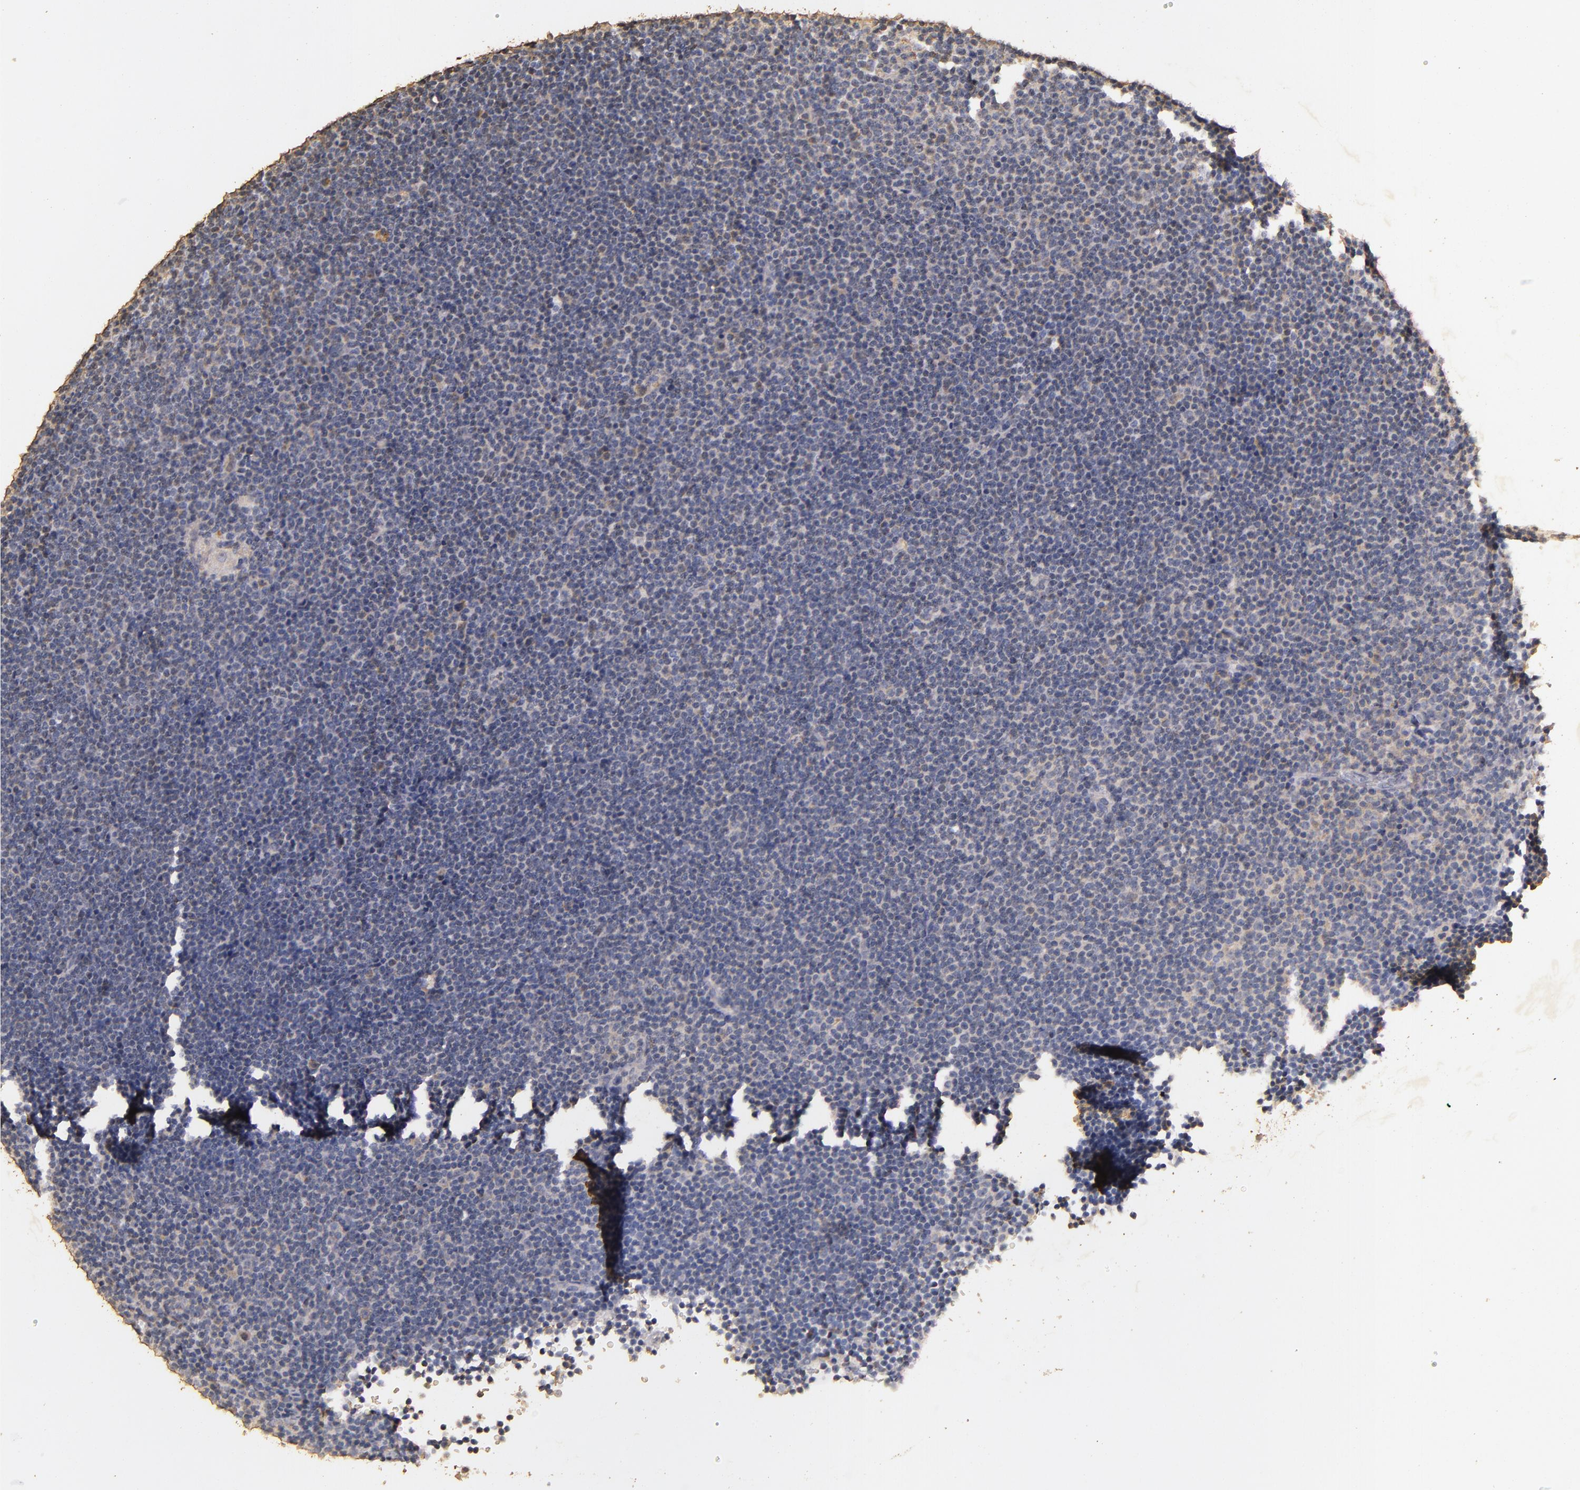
{"staining": {"intensity": "negative", "quantity": "none", "location": "none"}, "tissue": "lymphoma", "cell_type": "Tumor cells", "image_type": "cancer", "snomed": [{"axis": "morphology", "description": "Malignant lymphoma, non-Hodgkin's type, Low grade"}, {"axis": "topography", "description": "Lymph node"}], "caption": "Human low-grade malignant lymphoma, non-Hodgkin's type stained for a protein using immunohistochemistry exhibits no expression in tumor cells.", "gene": "BCL2L13", "patient": {"sex": "female", "age": 69}}